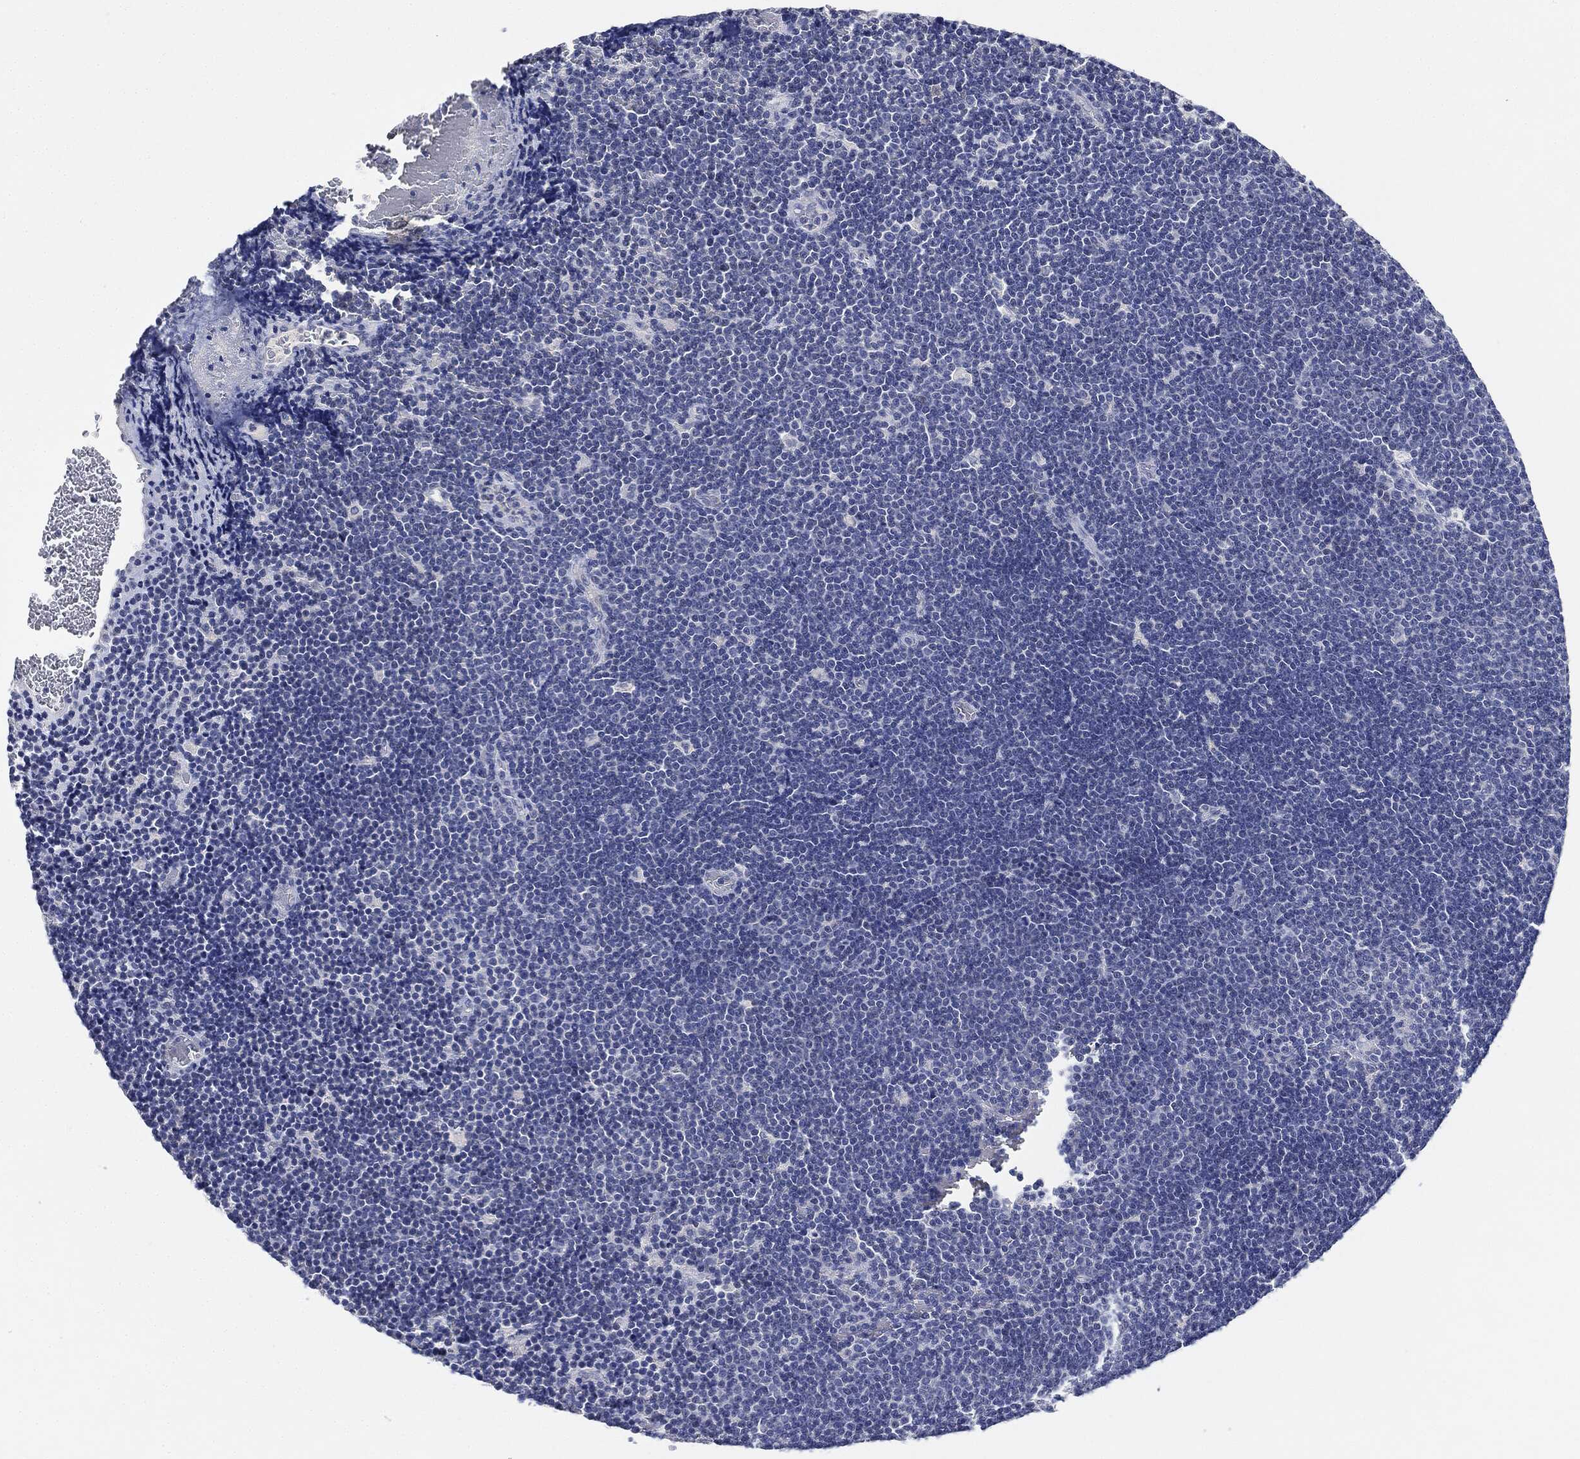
{"staining": {"intensity": "negative", "quantity": "none", "location": "none"}, "tissue": "lymphoma", "cell_type": "Tumor cells", "image_type": "cancer", "snomed": [{"axis": "morphology", "description": "Malignant lymphoma, non-Hodgkin's type, Low grade"}, {"axis": "topography", "description": "Brain"}], "caption": "An immunohistochemistry (IHC) photomicrograph of lymphoma is shown. There is no staining in tumor cells of lymphoma. (Immunohistochemistry, brightfield microscopy, high magnification).", "gene": "NTRK1", "patient": {"sex": "female", "age": 66}}